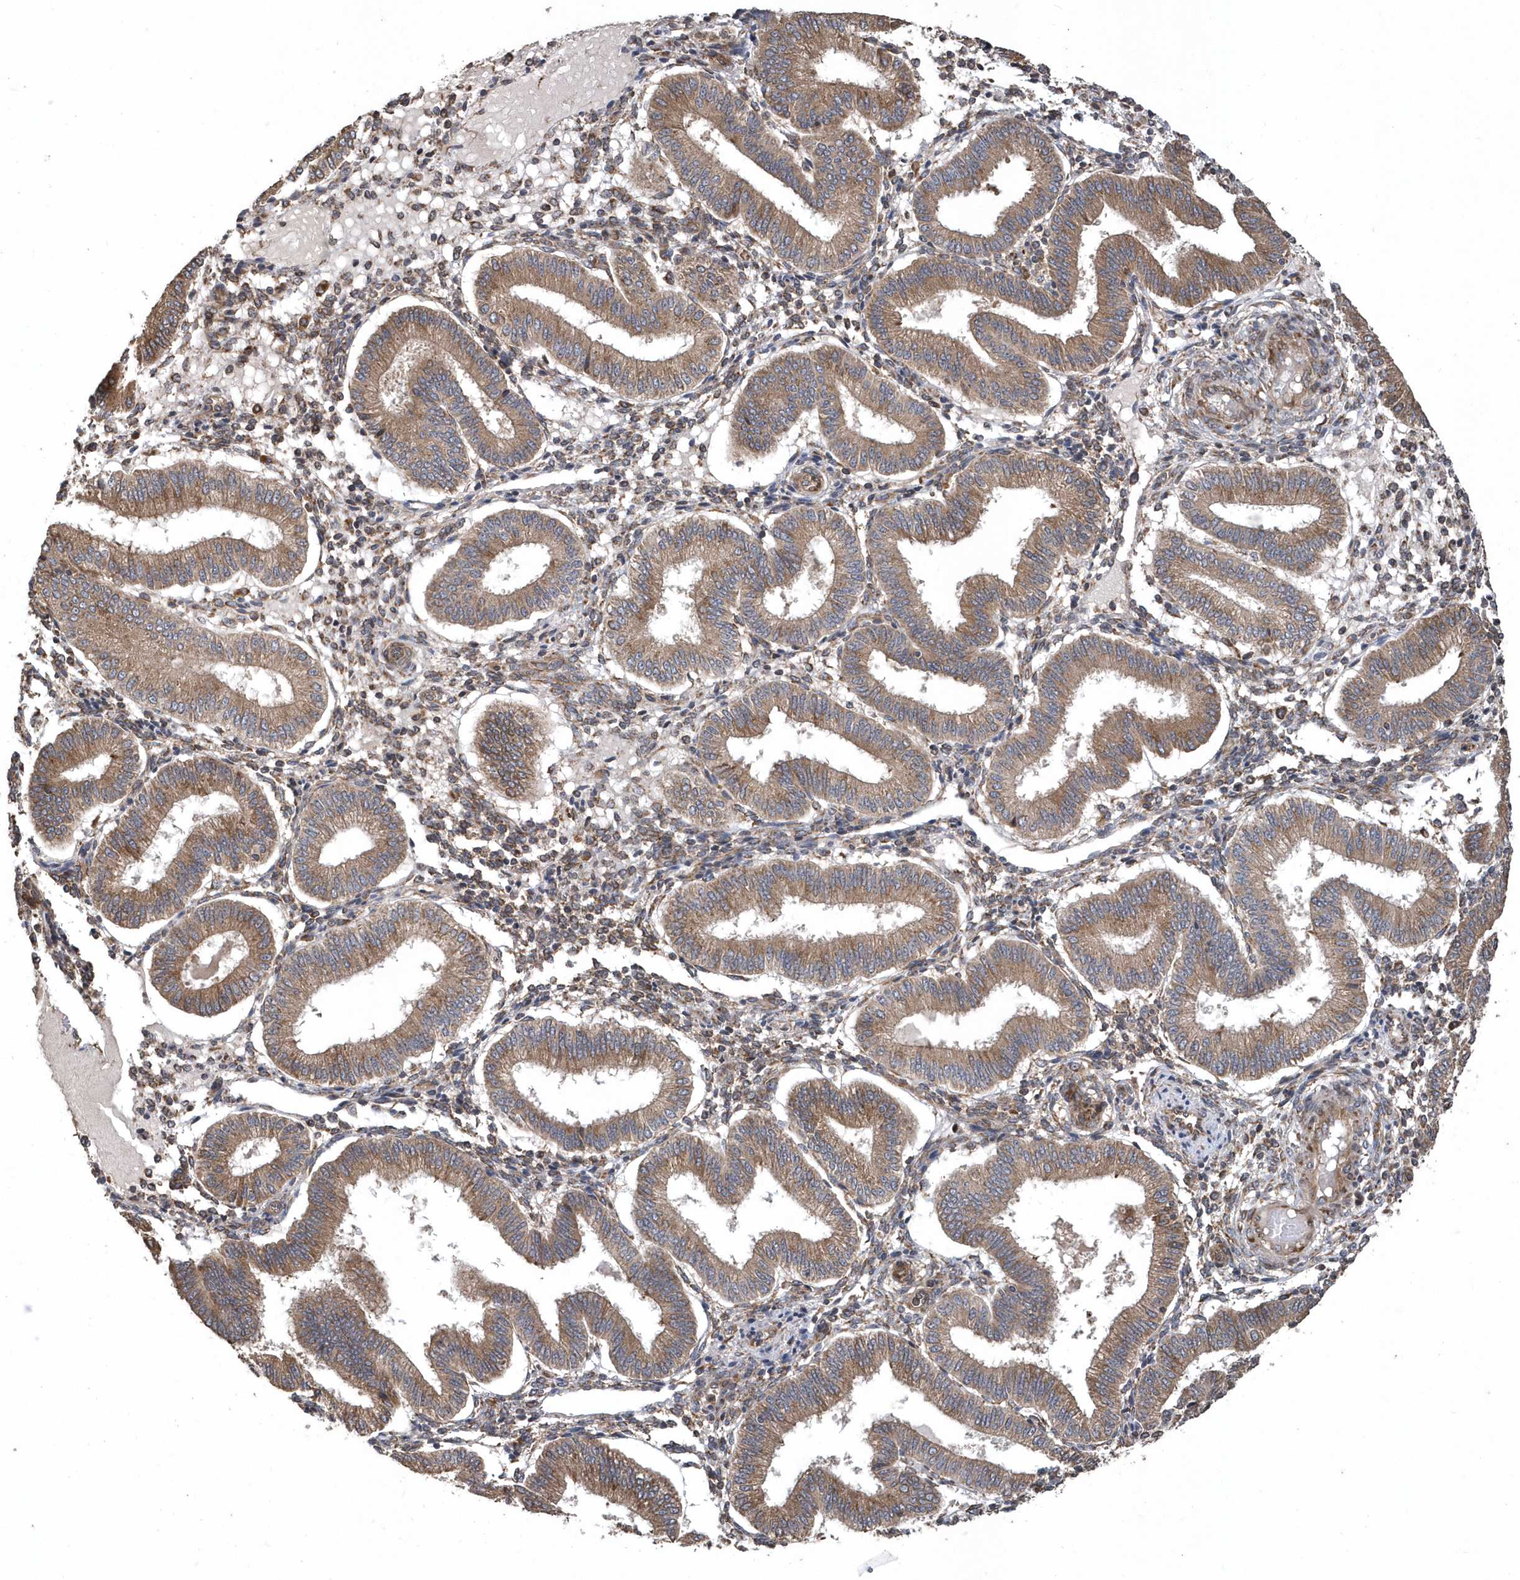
{"staining": {"intensity": "moderate", "quantity": ">75%", "location": "cytoplasmic/membranous"}, "tissue": "endometrium", "cell_type": "Cells in endometrial stroma", "image_type": "normal", "snomed": [{"axis": "morphology", "description": "Normal tissue, NOS"}, {"axis": "topography", "description": "Endometrium"}], "caption": "A high-resolution image shows immunohistochemistry staining of unremarkable endometrium, which demonstrates moderate cytoplasmic/membranous positivity in approximately >75% of cells in endometrial stroma.", "gene": "WASHC5", "patient": {"sex": "female", "age": 39}}